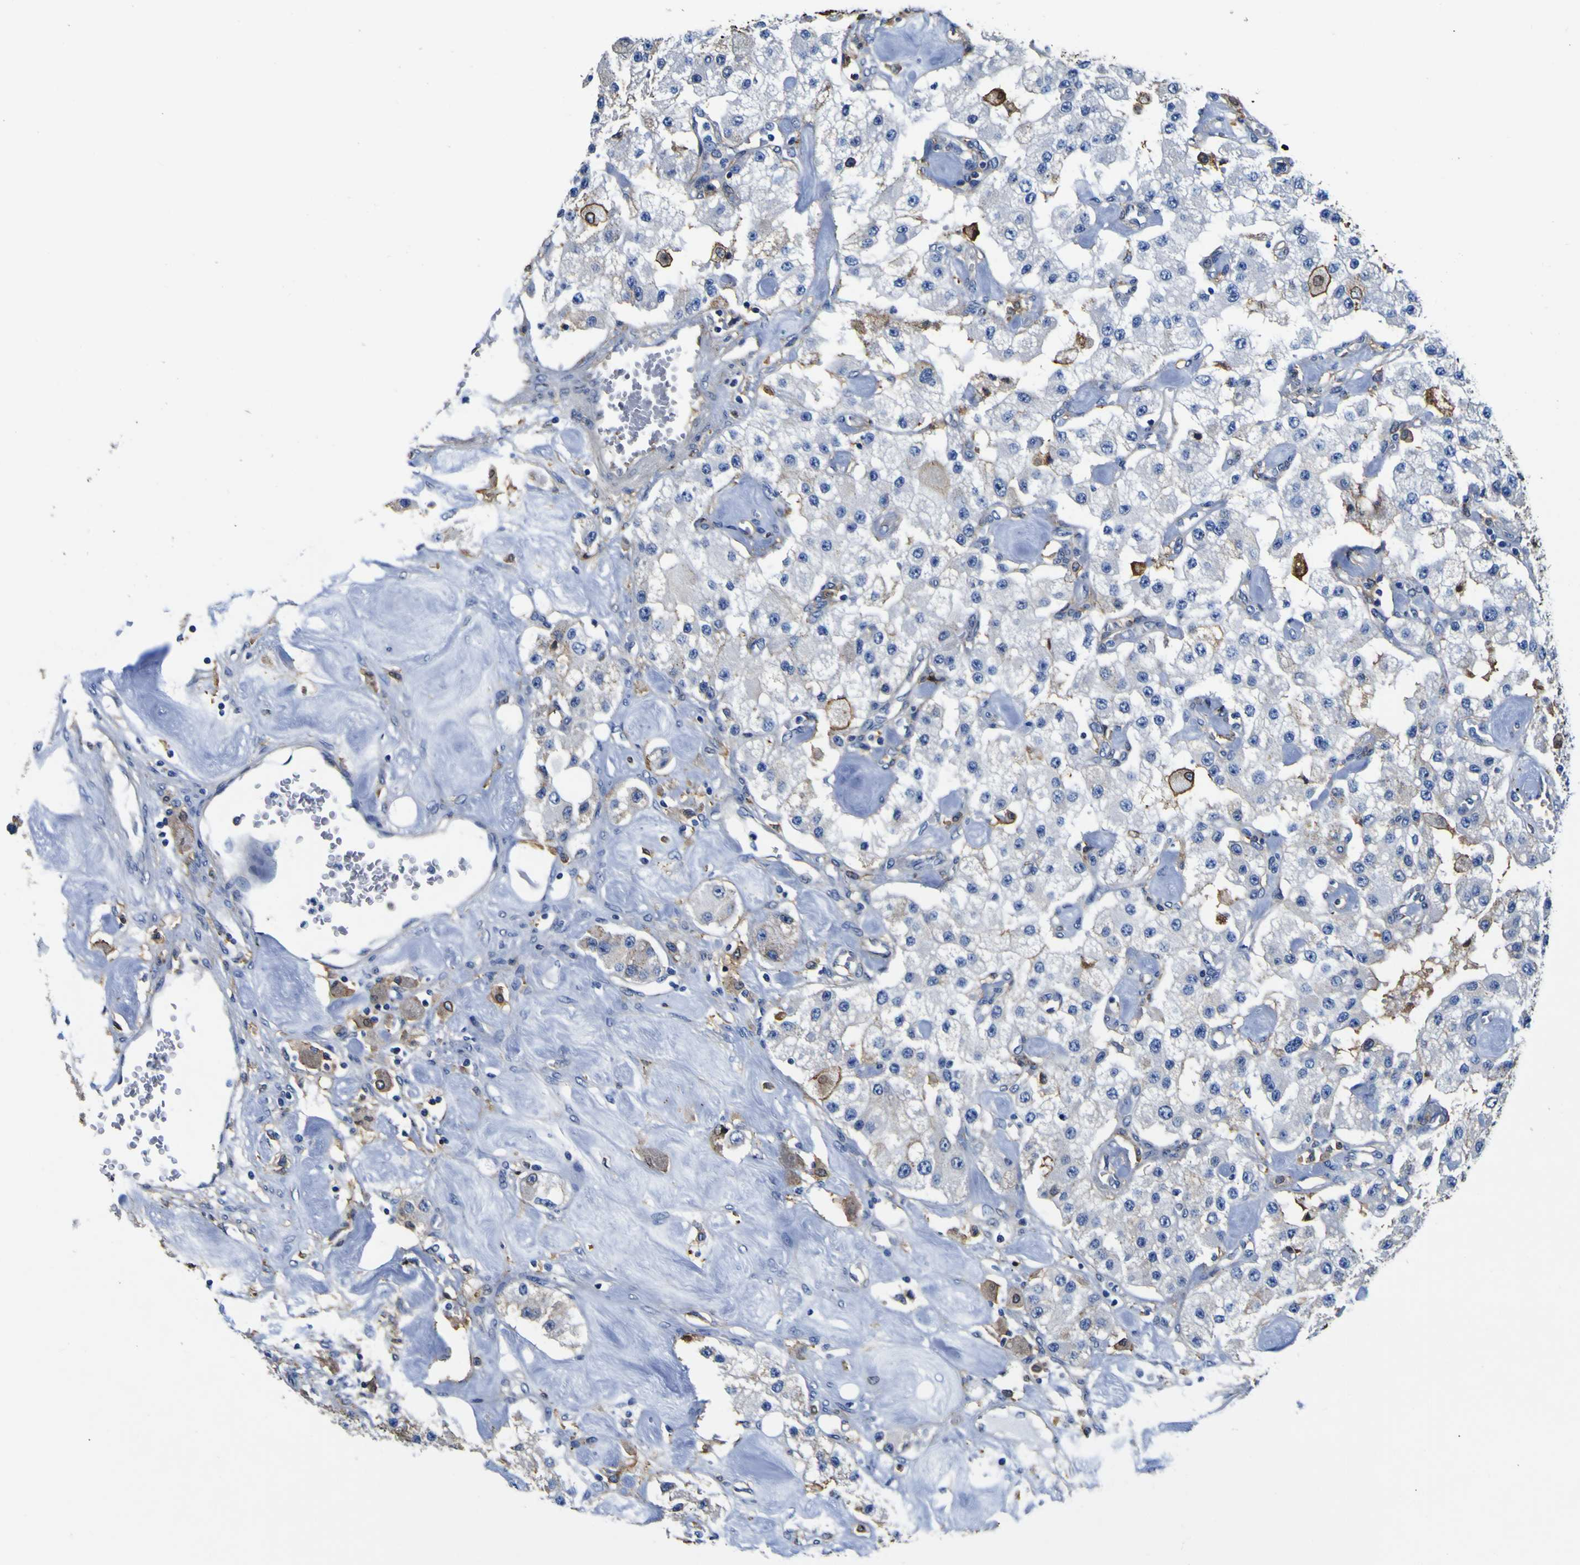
{"staining": {"intensity": "negative", "quantity": "none", "location": "none"}, "tissue": "carcinoid", "cell_type": "Tumor cells", "image_type": "cancer", "snomed": [{"axis": "morphology", "description": "Carcinoid, malignant, NOS"}, {"axis": "topography", "description": "Pancreas"}], "caption": "Photomicrograph shows no significant protein positivity in tumor cells of carcinoid (malignant). The staining is performed using DAB brown chromogen with nuclei counter-stained in using hematoxylin.", "gene": "PXDN", "patient": {"sex": "male", "age": 41}}